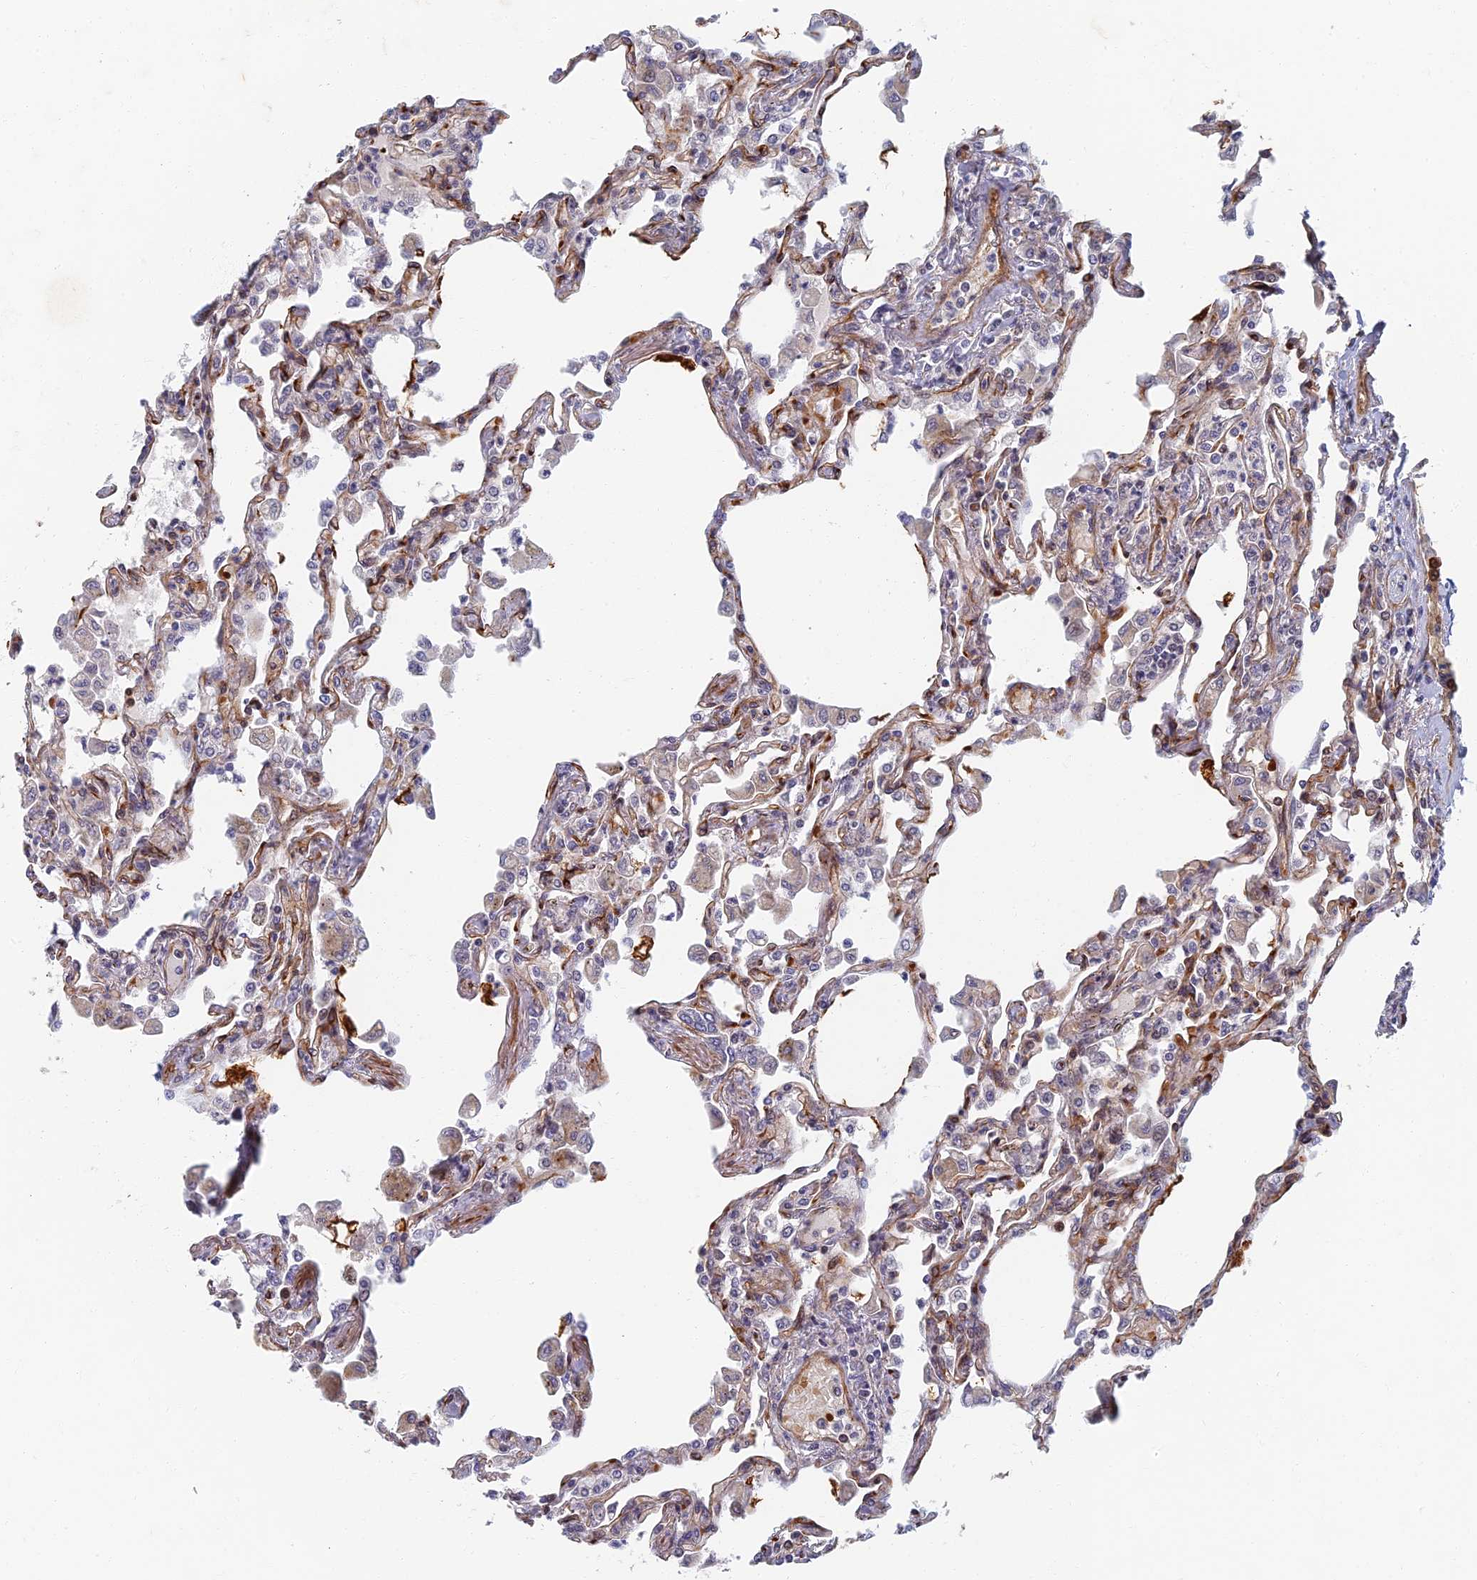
{"staining": {"intensity": "negative", "quantity": "none", "location": "none"}, "tissue": "lung", "cell_type": "Alveolar cells", "image_type": "normal", "snomed": [{"axis": "morphology", "description": "Normal tissue, NOS"}, {"axis": "topography", "description": "Bronchus"}, {"axis": "topography", "description": "Lung"}], "caption": "A photomicrograph of human lung is negative for staining in alveolar cells.", "gene": "ABCB10", "patient": {"sex": "female", "age": 49}}